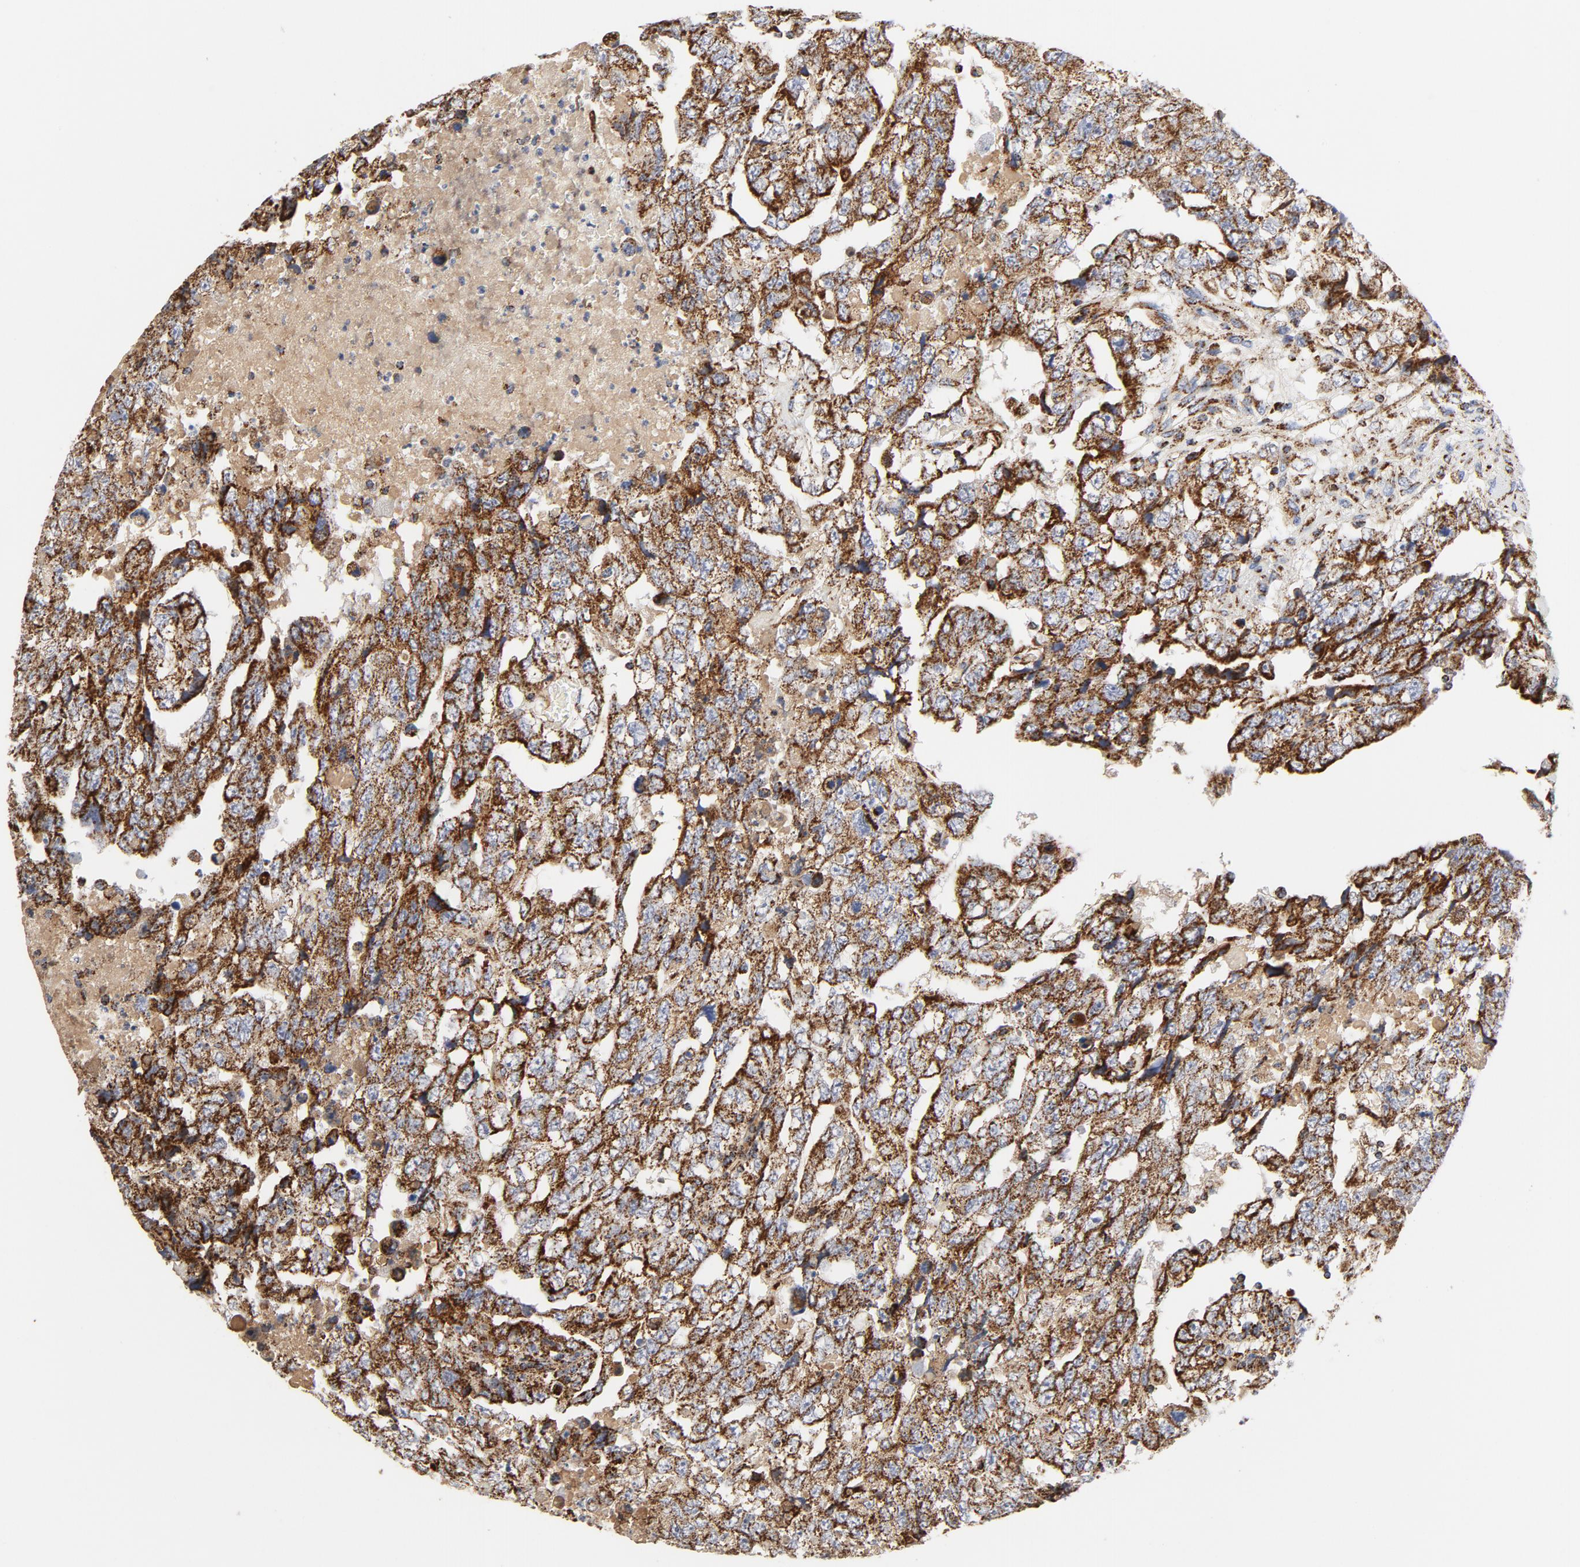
{"staining": {"intensity": "strong", "quantity": ">75%", "location": "cytoplasmic/membranous"}, "tissue": "testis cancer", "cell_type": "Tumor cells", "image_type": "cancer", "snomed": [{"axis": "morphology", "description": "Carcinoma, Embryonal, NOS"}, {"axis": "topography", "description": "Testis"}], "caption": "Embryonal carcinoma (testis) was stained to show a protein in brown. There is high levels of strong cytoplasmic/membranous staining in about >75% of tumor cells.", "gene": "PCNX4", "patient": {"sex": "male", "age": 36}}